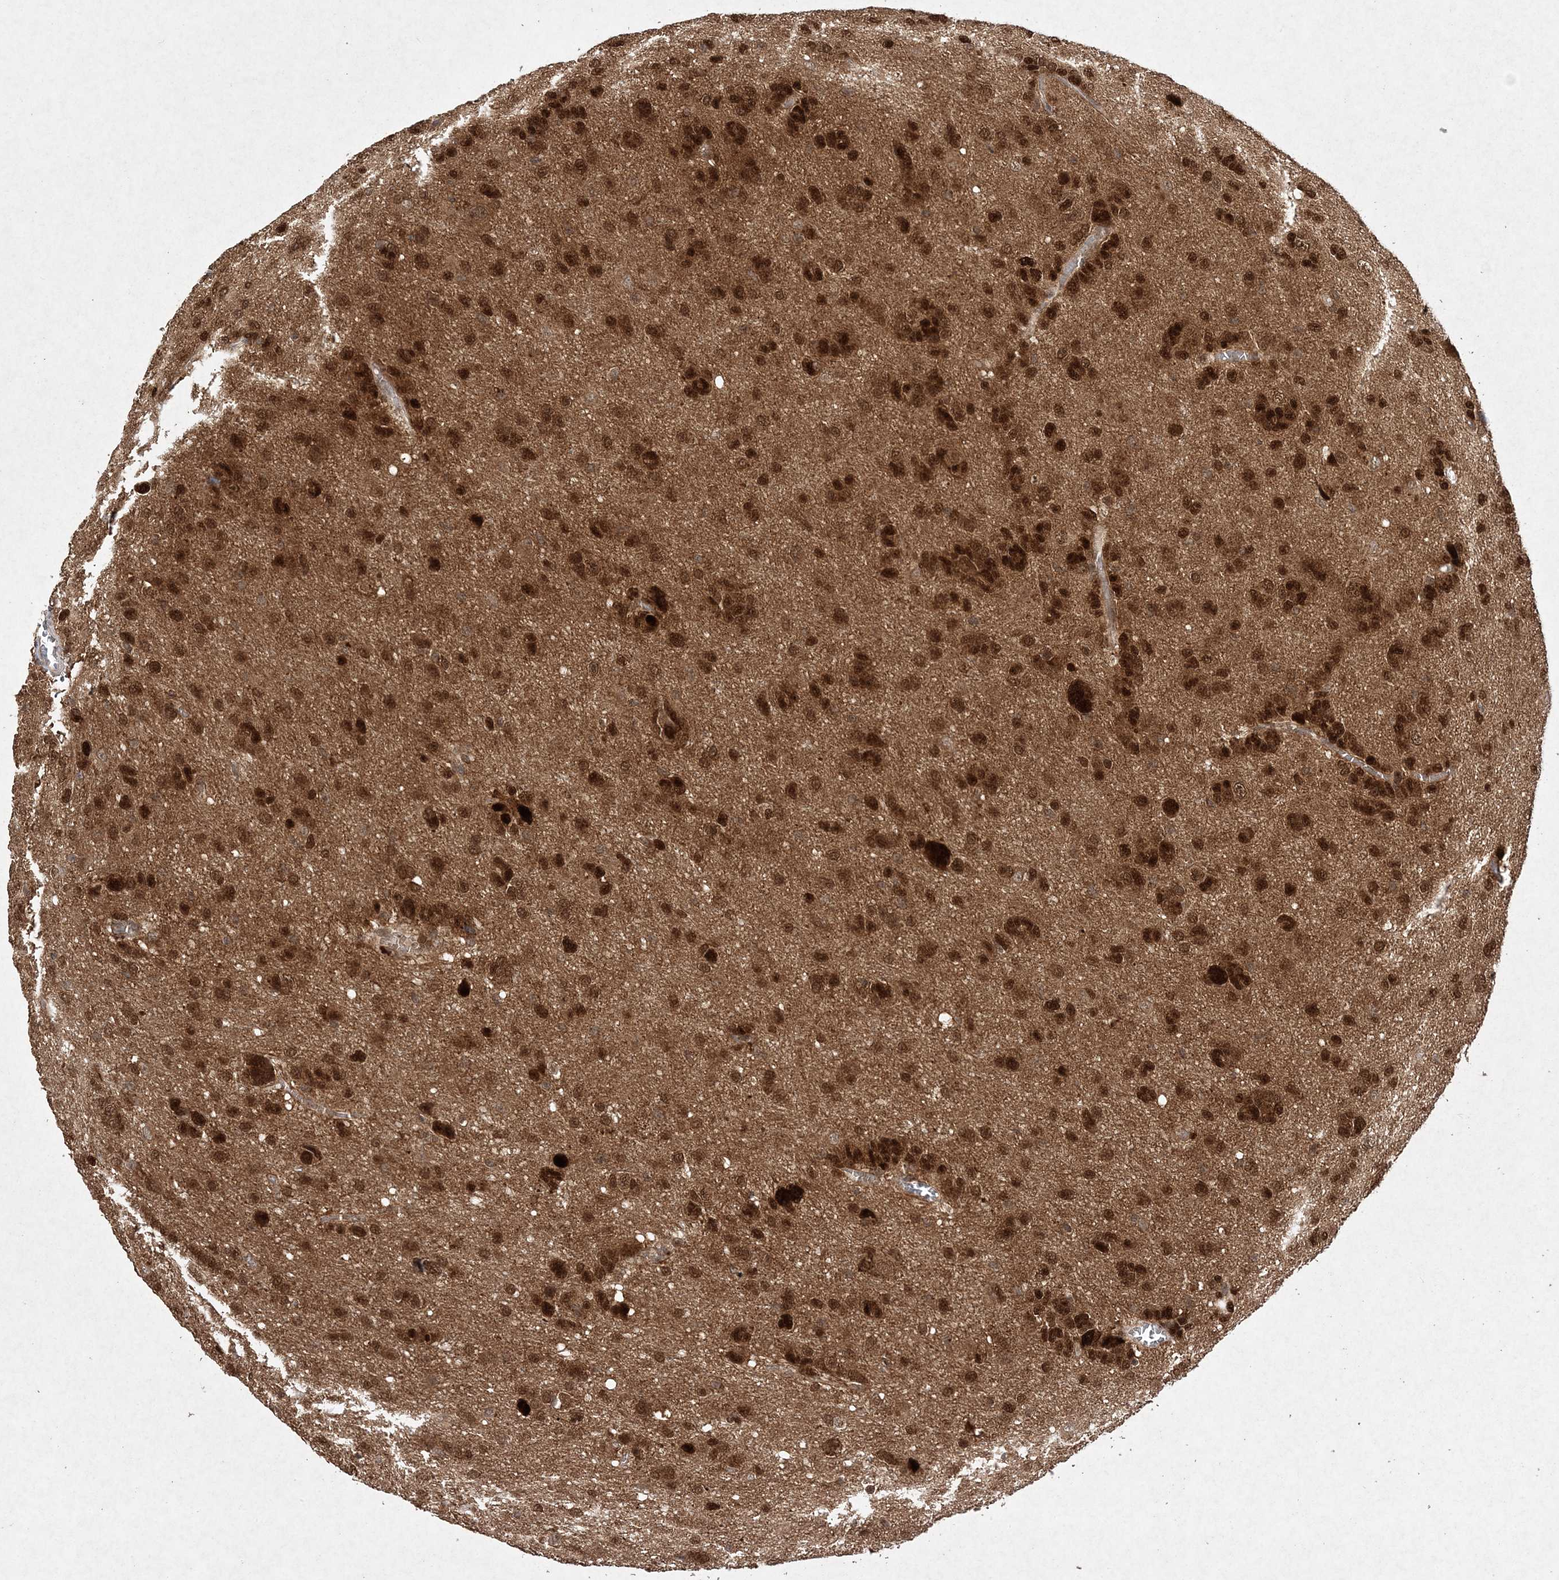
{"staining": {"intensity": "strong", "quantity": ">75%", "location": "nuclear"}, "tissue": "glioma", "cell_type": "Tumor cells", "image_type": "cancer", "snomed": [{"axis": "morphology", "description": "Glioma, malignant, High grade"}, {"axis": "topography", "description": "Brain"}], "caption": "Immunohistochemistry (DAB) staining of human glioma reveals strong nuclear protein positivity in about >75% of tumor cells. (DAB (3,3'-diaminobenzidine) = brown stain, brightfield microscopy at high magnification).", "gene": "NIF3L1", "patient": {"sex": "female", "age": 59}}